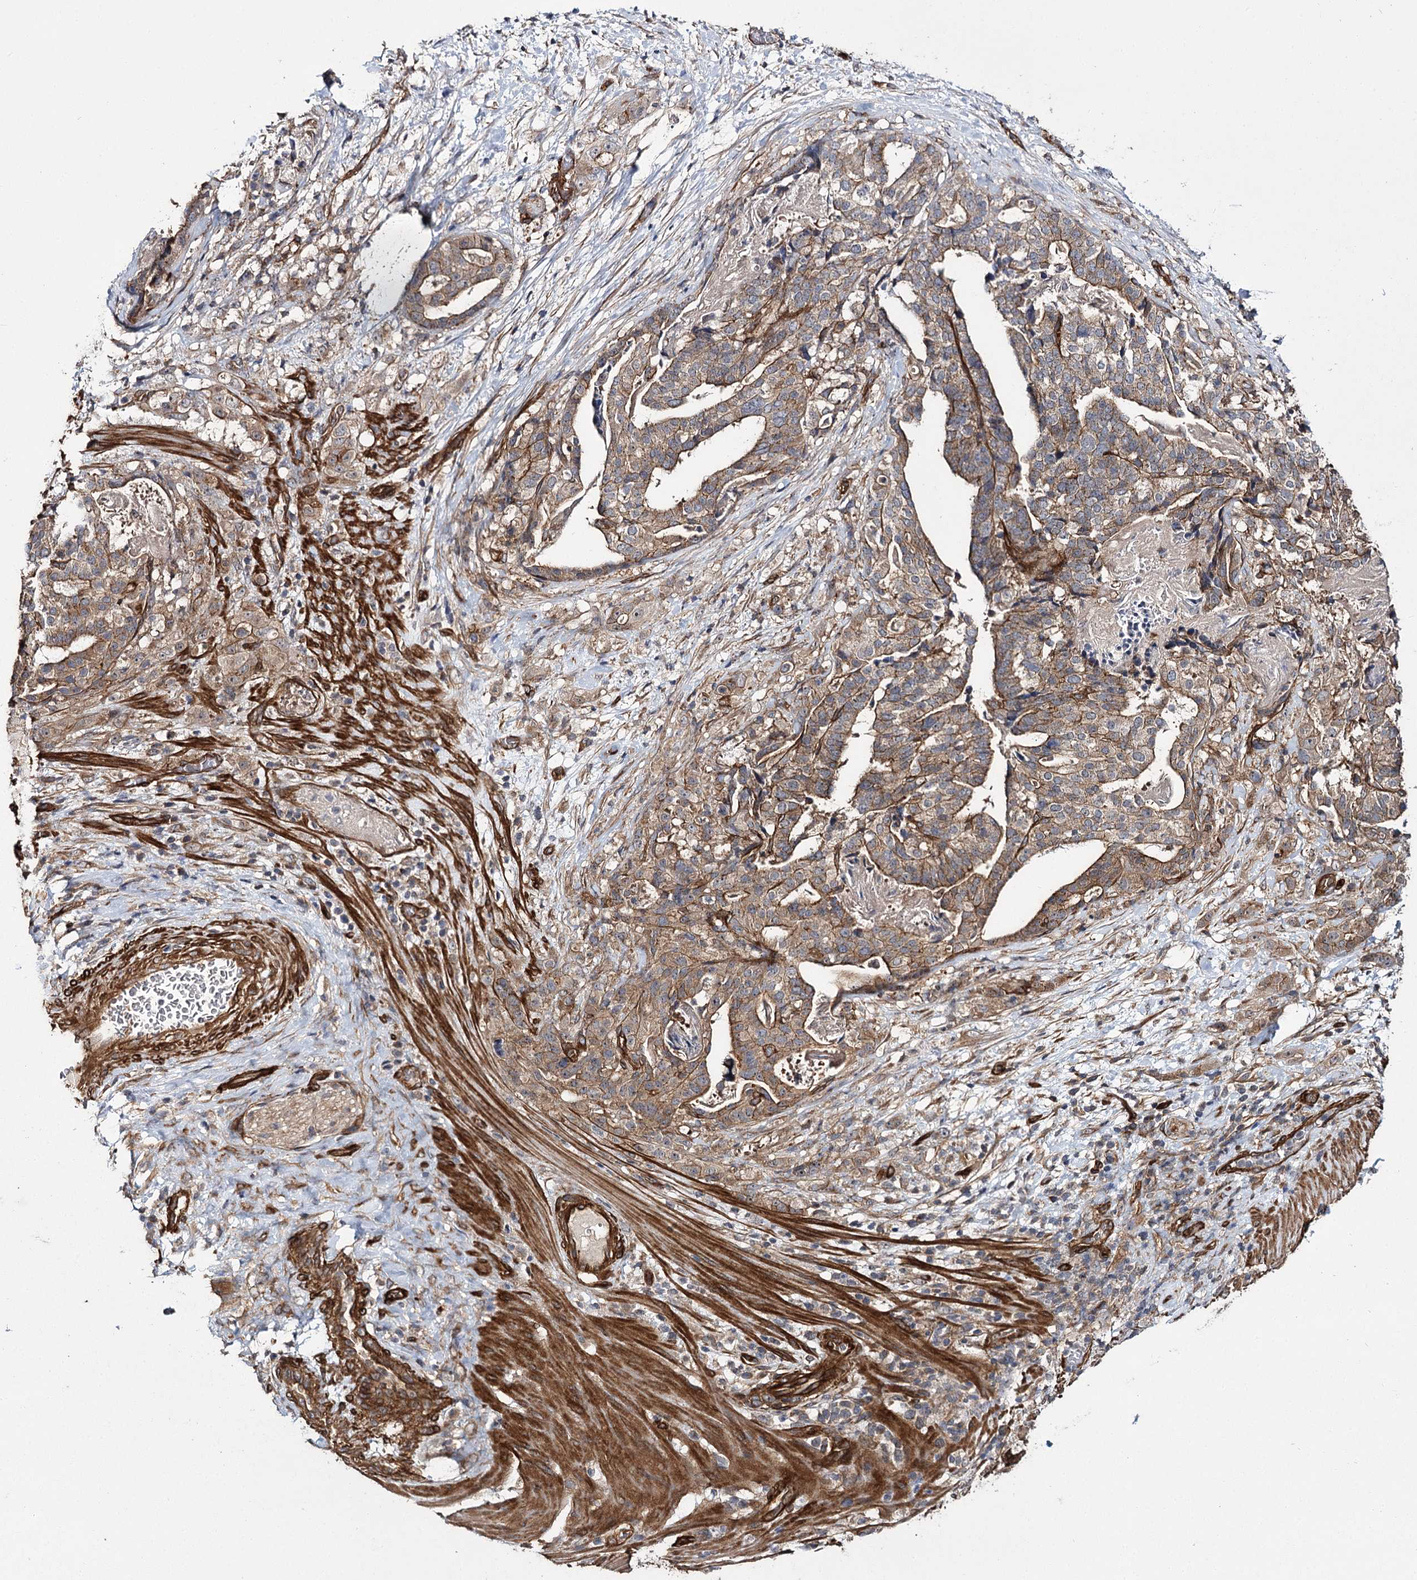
{"staining": {"intensity": "moderate", "quantity": ">75%", "location": "cytoplasmic/membranous"}, "tissue": "stomach cancer", "cell_type": "Tumor cells", "image_type": "cancer", "snomed": [{"axis": "morphology", "description": "Adenocarcinoma, NOS"}, {"axis": "topography", "description": "Stomach"}], "caption": "Brown immunohistochemical staining in stomach adenocarcinoma displays moderate cytoplasmic/membranous expression in approximately >75% of tumor cells.", "gene": "MYO1C", "patient": {"sex": "male", "age": 48}}